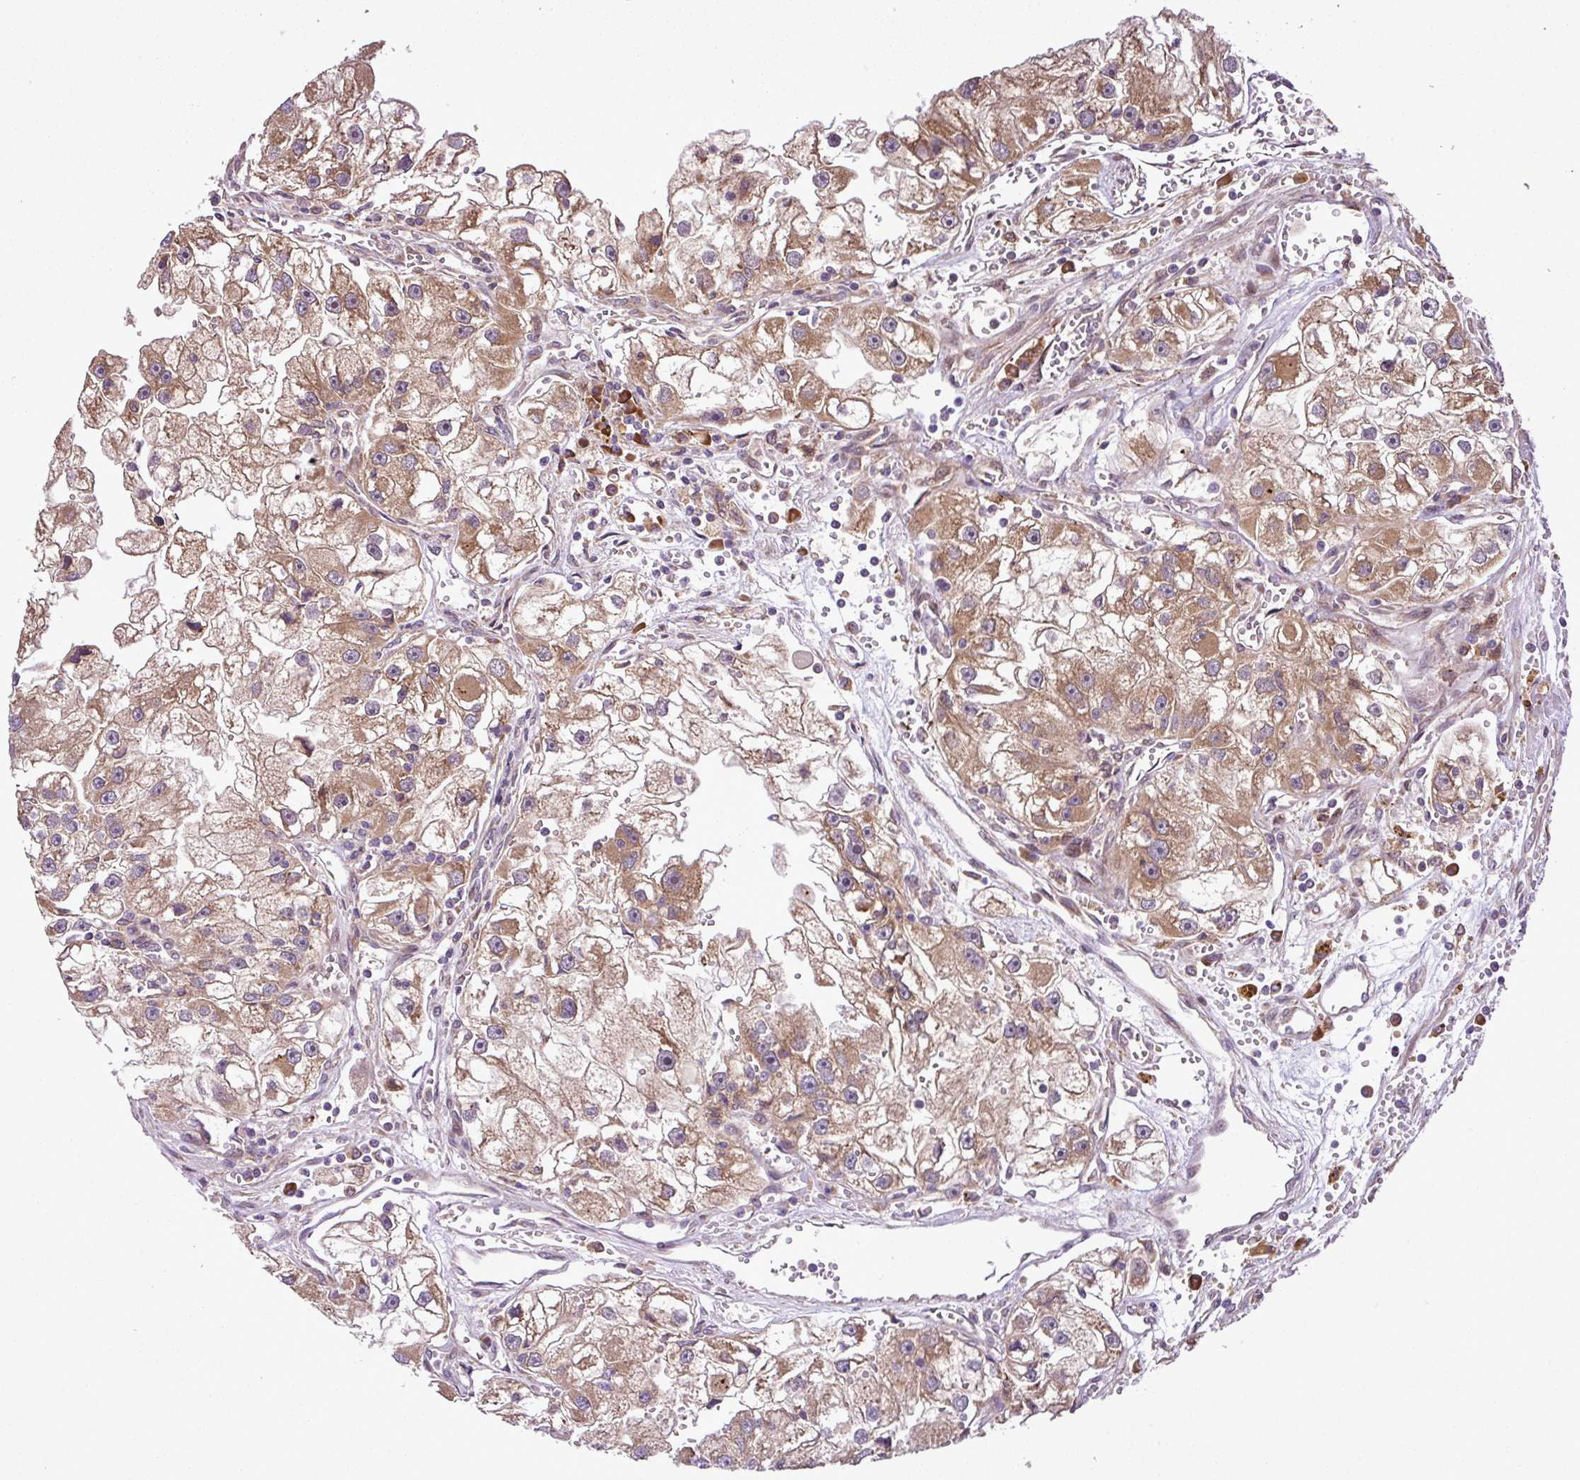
{"staining": {"intensity": "moderate", "quantity": ">75%", "location": "cytoplasmic/membranous"}, "tissue": "renal cancer", "cell_type": "Tumor cells", "image_type": "cancer", "snomed": [{"axis": "morphology", "description": "Adenocarcinoma, NOS"}, {"axis": "topography", "description": "Kidney"}], "caption": "Renal adenocarcinoma stained with a brown dye exhibits moderate cytoplasmic/membranous positive staining in about >75% of tumor cells.", "gene": "DLGAP4", "patient": {"sex": "male", "age": 63}}